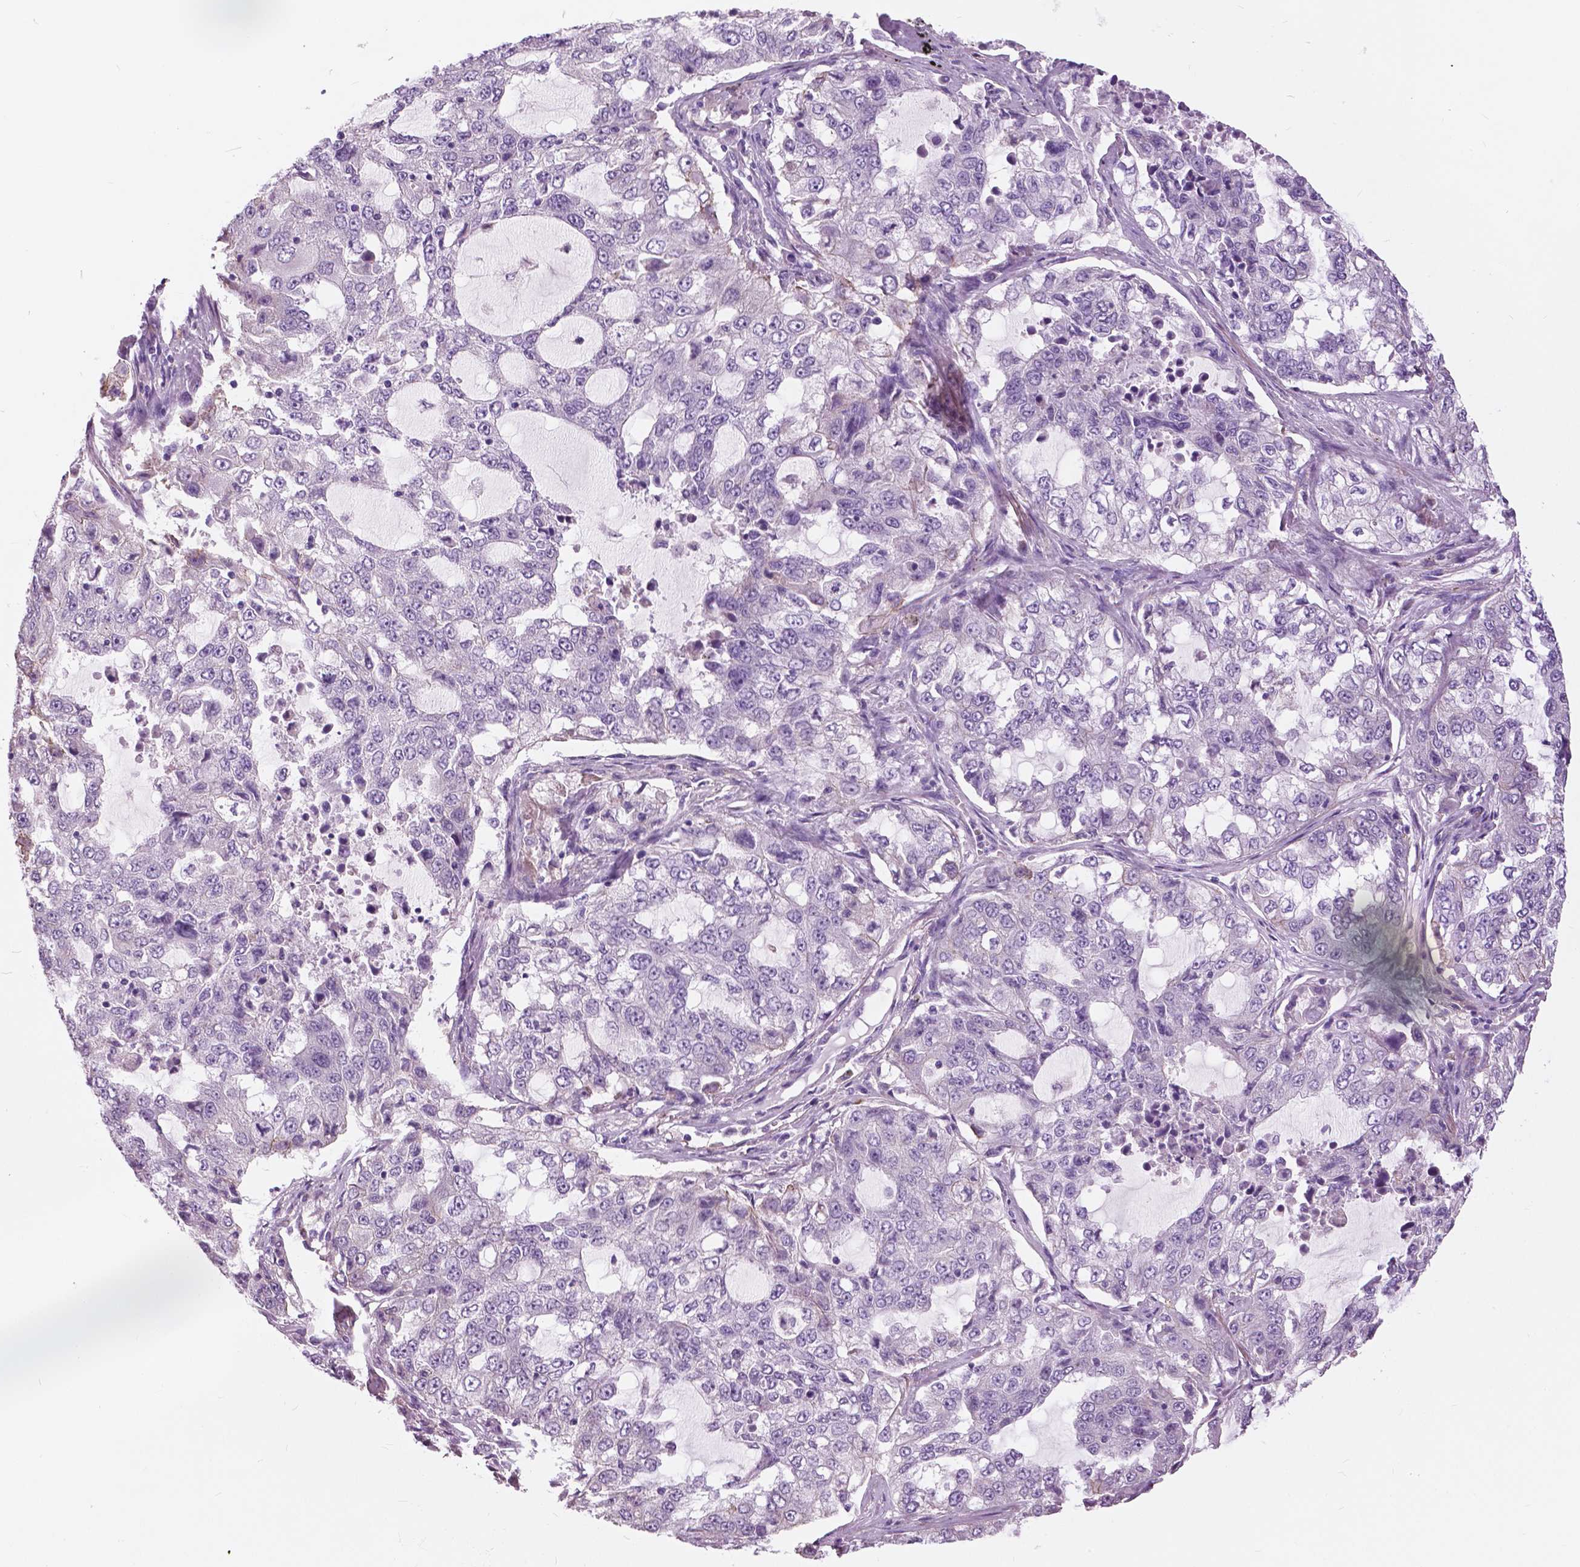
{"staining": {"intensity": "negative", "quantity": "none", "location": "none"}, "tissue": "lung cancer", "cell_type": "Tumor cells", "image_type": "cancer", "snomed": [{"axis": "morphology", "description": "Adenocarcinoma, NOS"}, {"axis": "topography", "description": "Lung"}], "caption": "Immunohistochemical staining of lung cancer displays no significant expression in tumor cells. (DAB (3,3'-diaminobenzidine) IHC visualized using brightfield microscopy, high magnification).", "gene": "SERPINI1", "patient": {"sex": "female", "age": 61}}